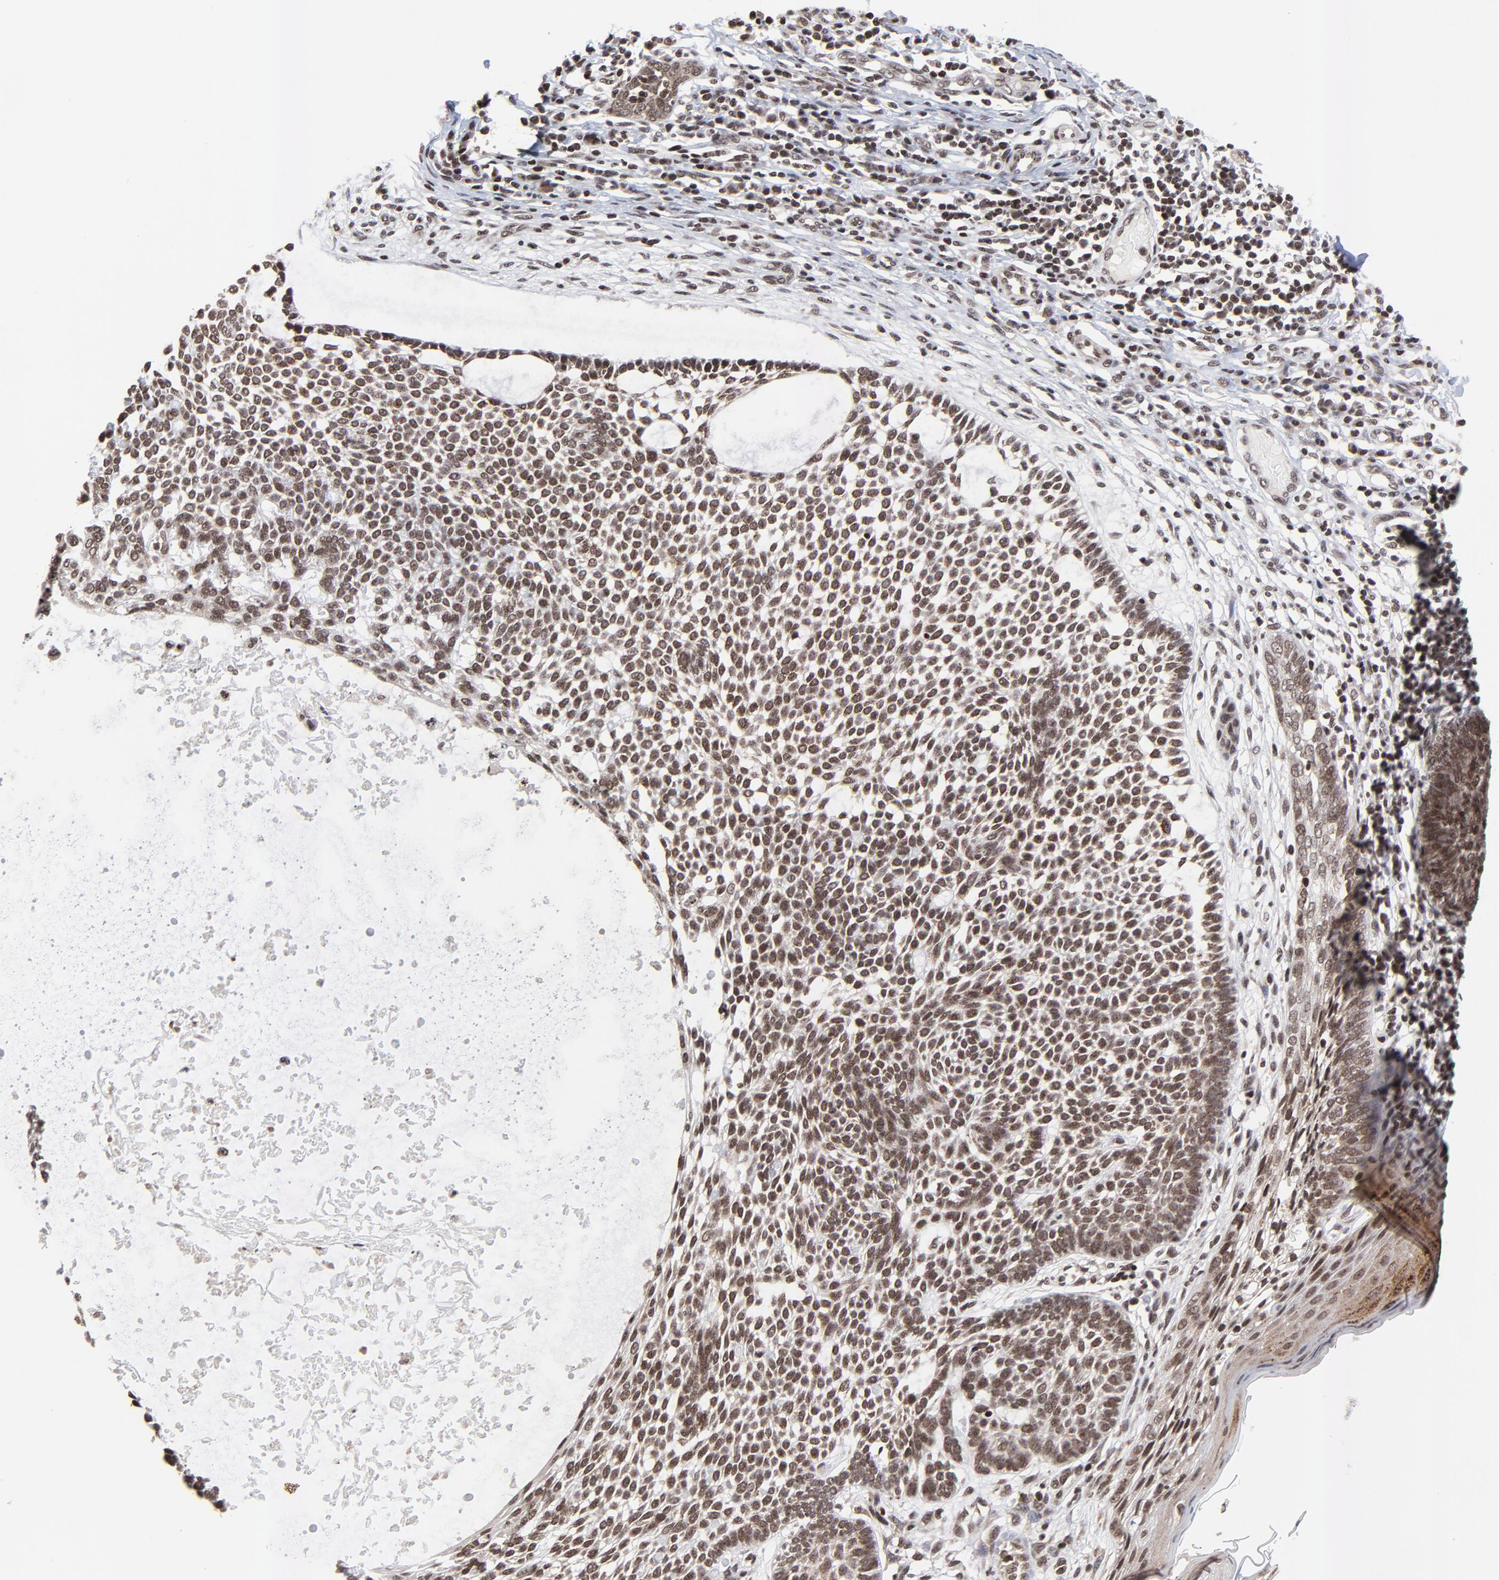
{"staining": {"intensity": "moderate", "quantity": ">75%", "location": "nuclear"}, "tissue": "skin cancer", "cell_type": "Tumor cells", "image_type": "cancer", "snomed": [{"axis": "morphology", "description": "Basal cell carcinoma"}, {"axis": "topography", "description": "Skin"}], "caption": "Immunohistochemical staining of skin cancer (basal cell carcinoma) shows moderate nuclear protein expression in approximately >75% of tumor cells.", "gene": "ZNF777", "patient": {"sex": "male", "age": 87}}